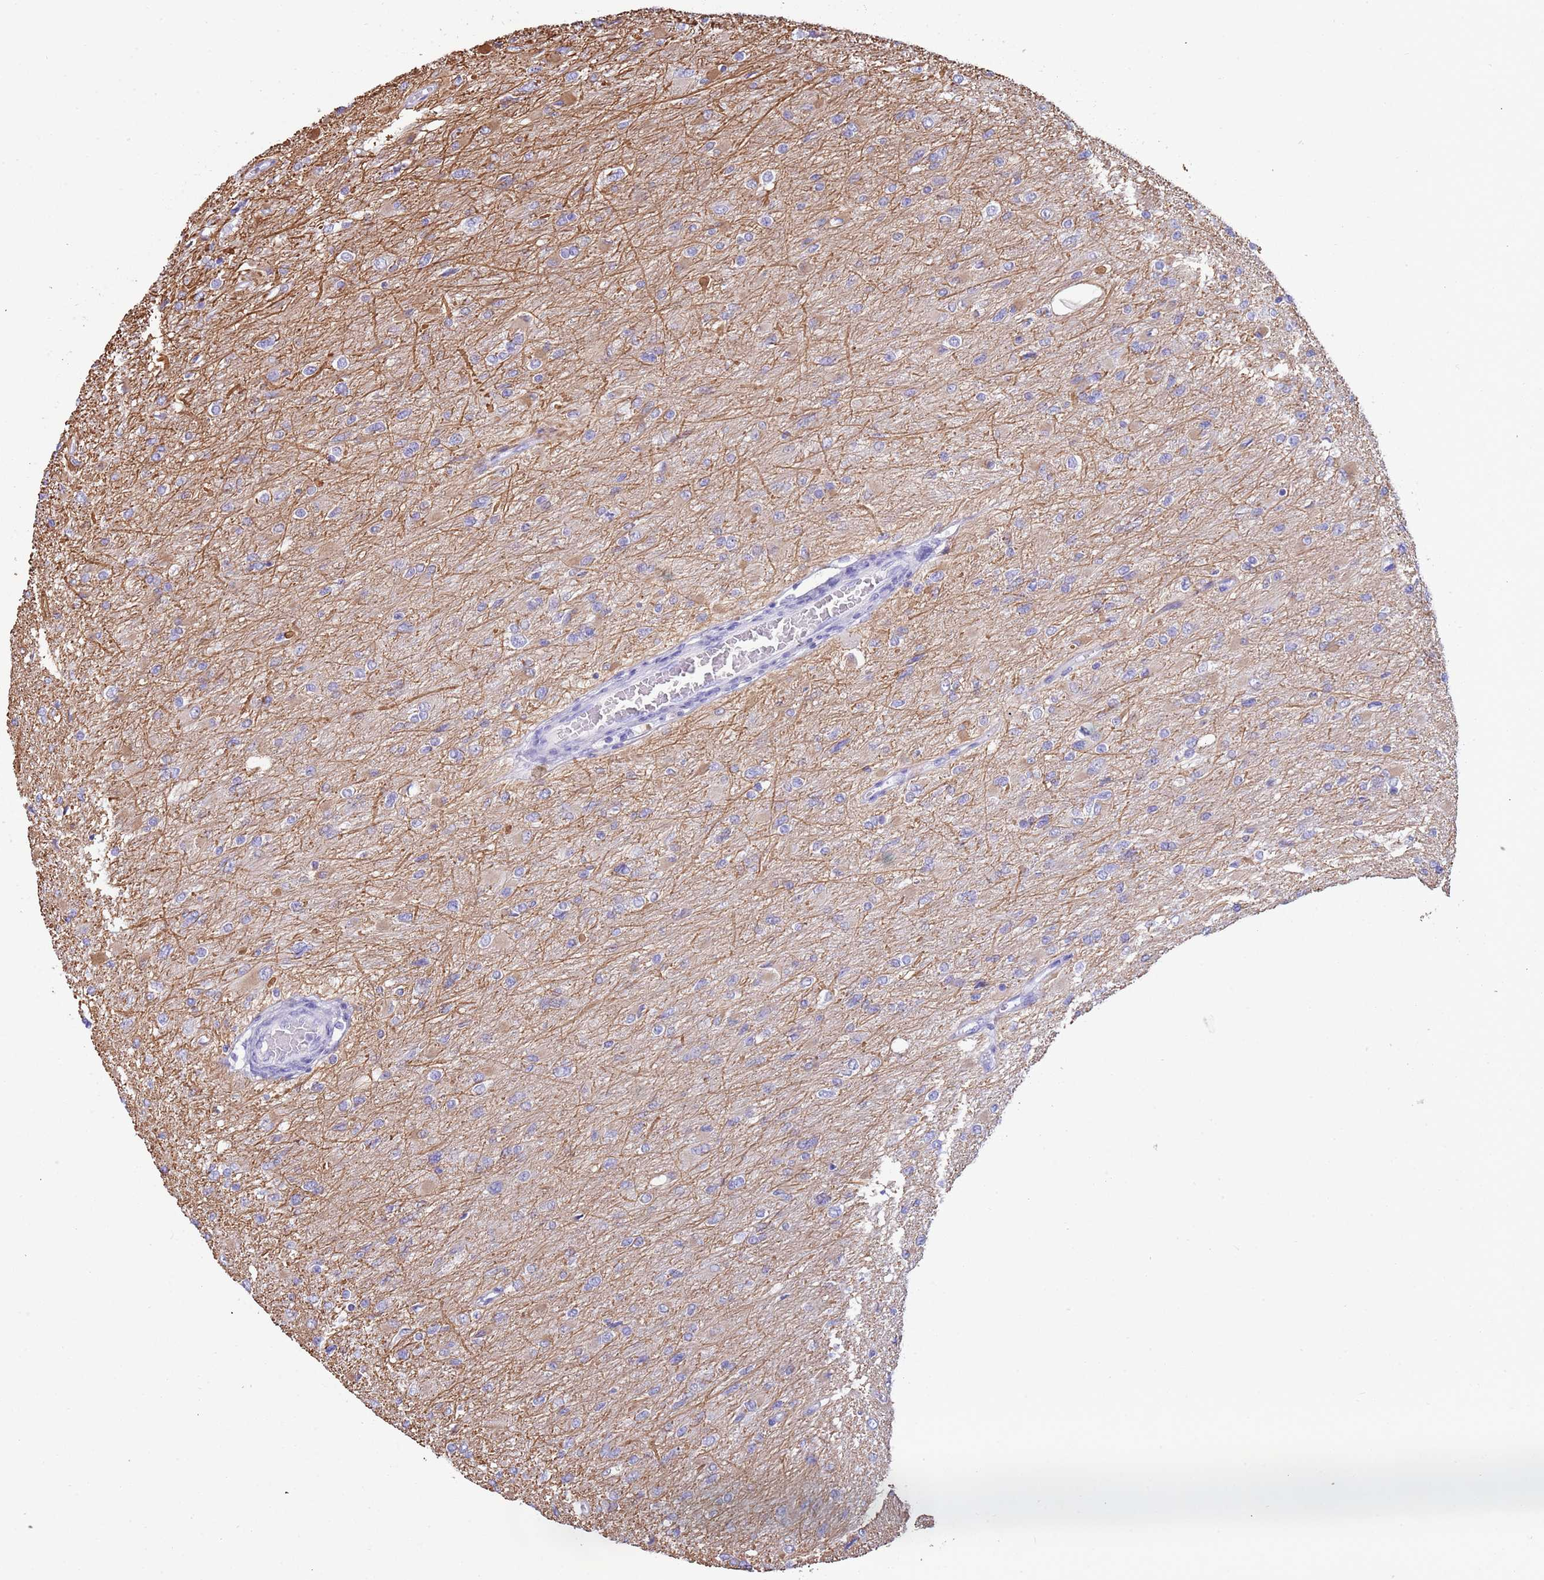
{"staining": {"intensity": "negative", "quantity": "none", "location": "none"}, "tissue": "glioma", "cell_type": "Tumor cells", "image_type": "cancer", "snomed": [{"axis": "morphology", "description": "Glioma, malignant, High grade"}, {"axis": "topography", "description": "Cerebral cortex"}], "caption": "Immunohistochemical staining of high-grade glioma (malignant) reveals no significant staining in tumor cells.", "gene": "CABYR", "patient": {"sex": "female", "age": 36}}